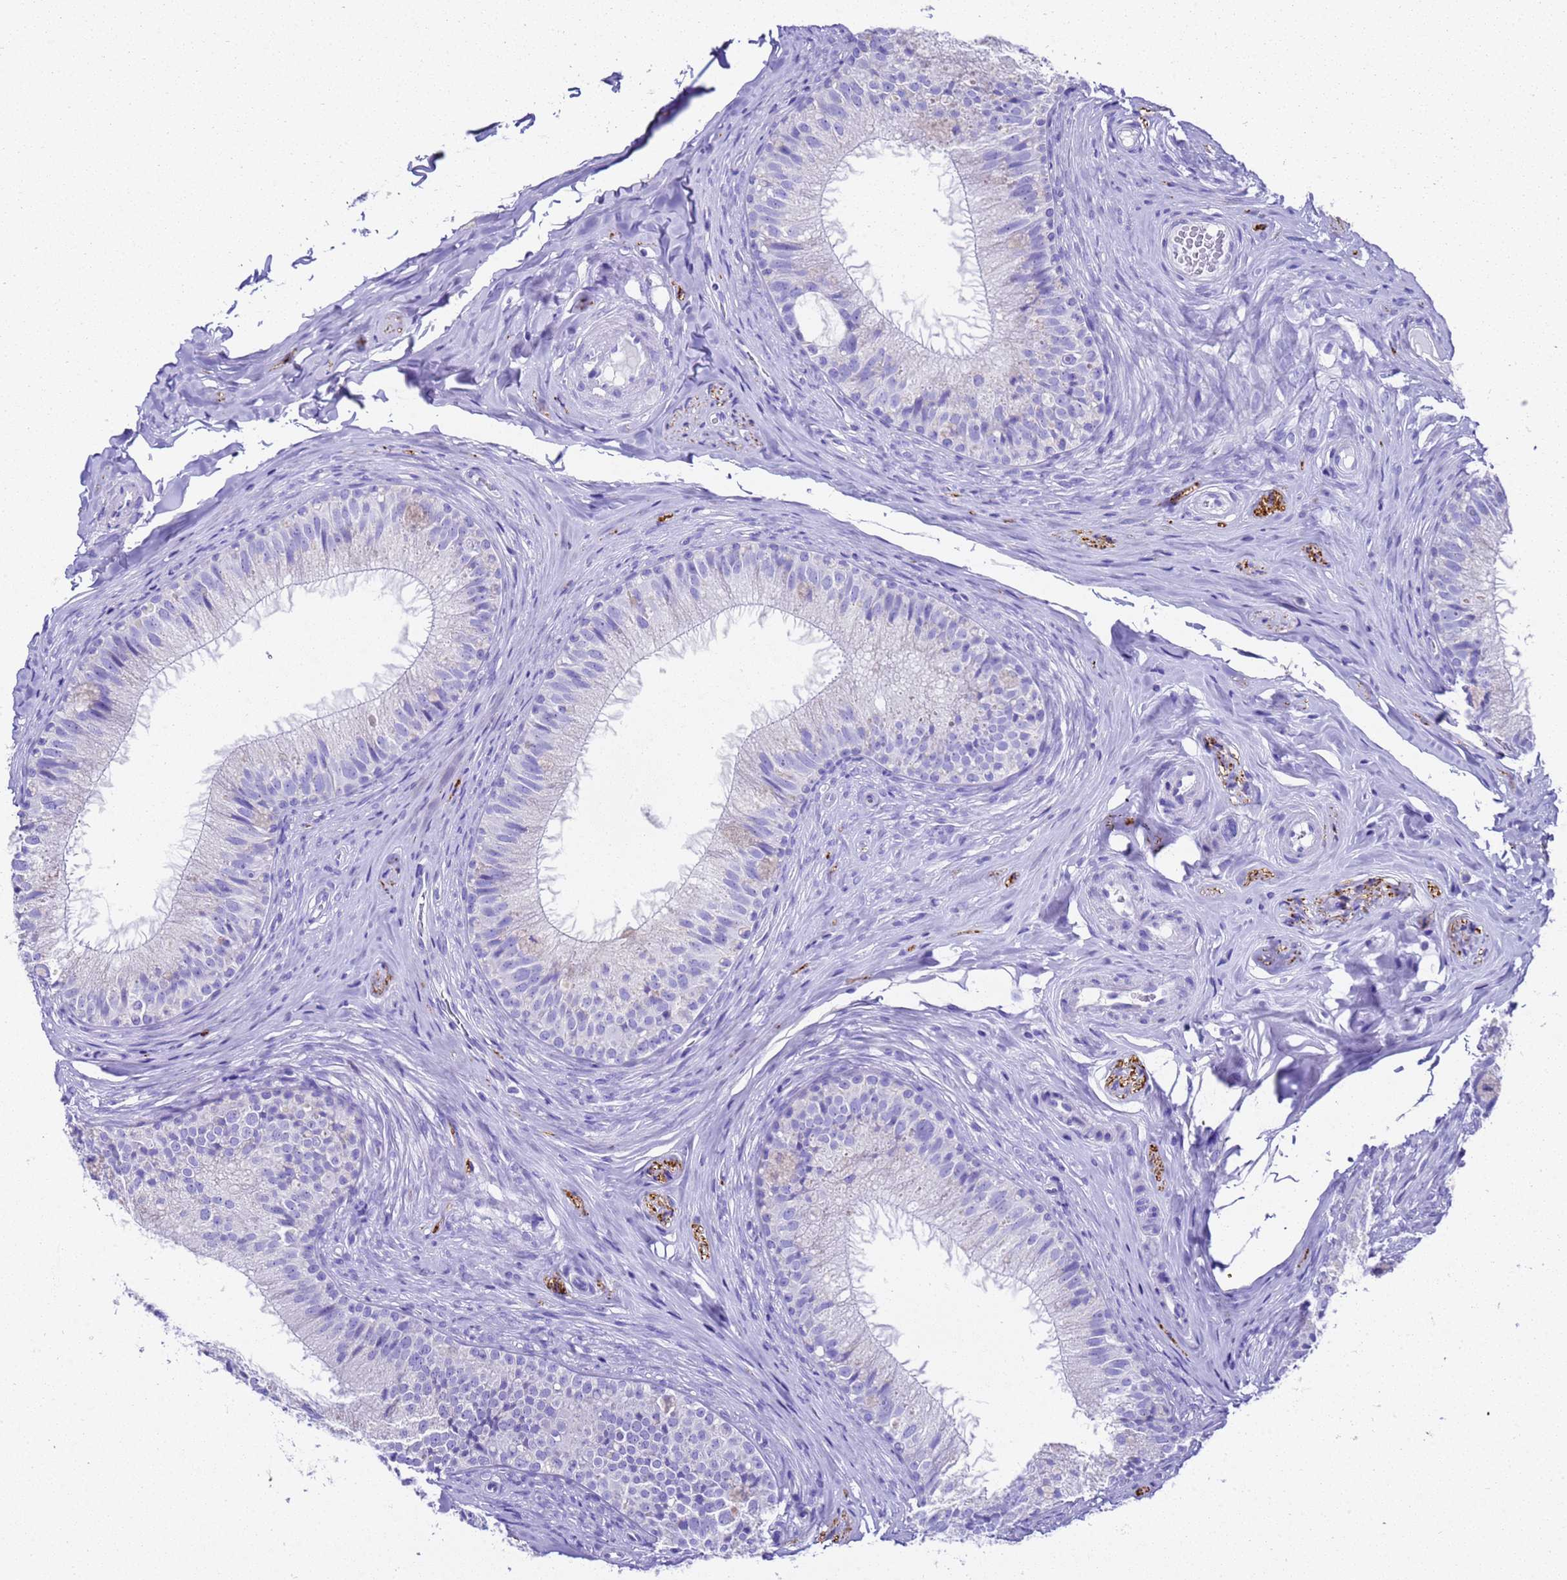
{"staining": {"intensity": "negative", "quantity": "none", "location": "none"}, "tissue": "epididymis", "cell_type": "Glandular cells", "image_type": "normal", "snomed": [{"axis": "morphology", "description": "Normal tissue, NOS"}, {"axis": "topography", "description": "Epididymis"}], "caption": "The micrograph exhibits no significant staining in glandular cells of epididymis. (Stains: DAB (3,3'-diaminobenzidine) immunohistochemistry with hematoxylin counter stain, Microscopy: brightfield microscopy at high magnification).", "gene": "FAM72A", "patient": {"sex": "male", "age": 34}}